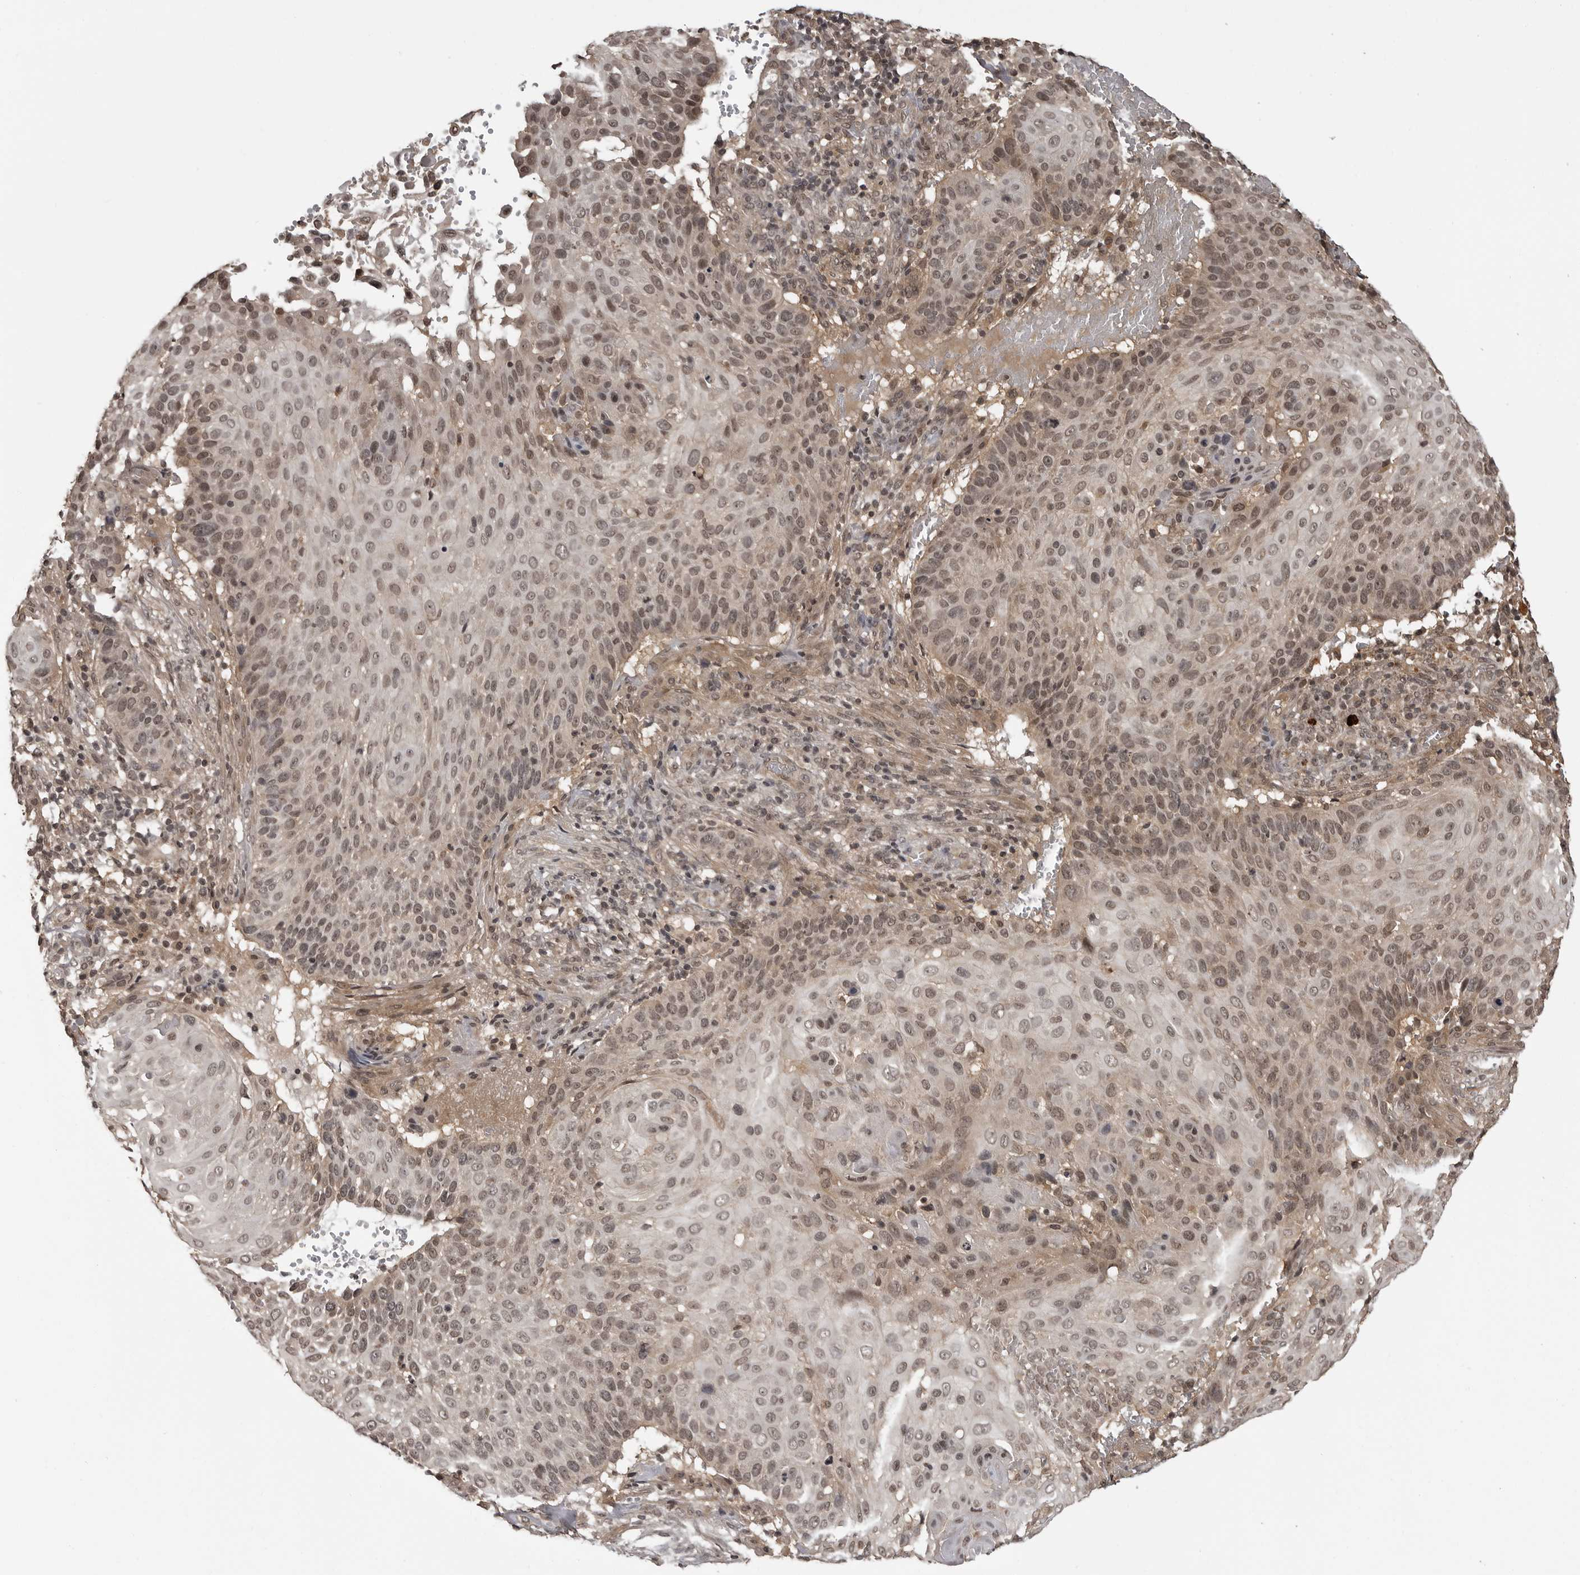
{"staining": {"intensity": "moderate", "quantity": "25%-75%", "location": "nuclear"}, "tissue": "cervical cancer", "cell_type": "Tumor cells", "image_type": "cancer", "snomed": [{"axis": "morphology", "description": "Squamous cell carcinoma, NOS"}, {"axis": "topography", "description": "Cervix"}], "caption": "IHC (DAB) staining of cervical cancer (squamous cell carcinoma) displays moderate nuclear protein expression in approximately 25%-75% of tumor cells.", "gene": "IL24", "patient": {"sex": "female", "age": 74}}